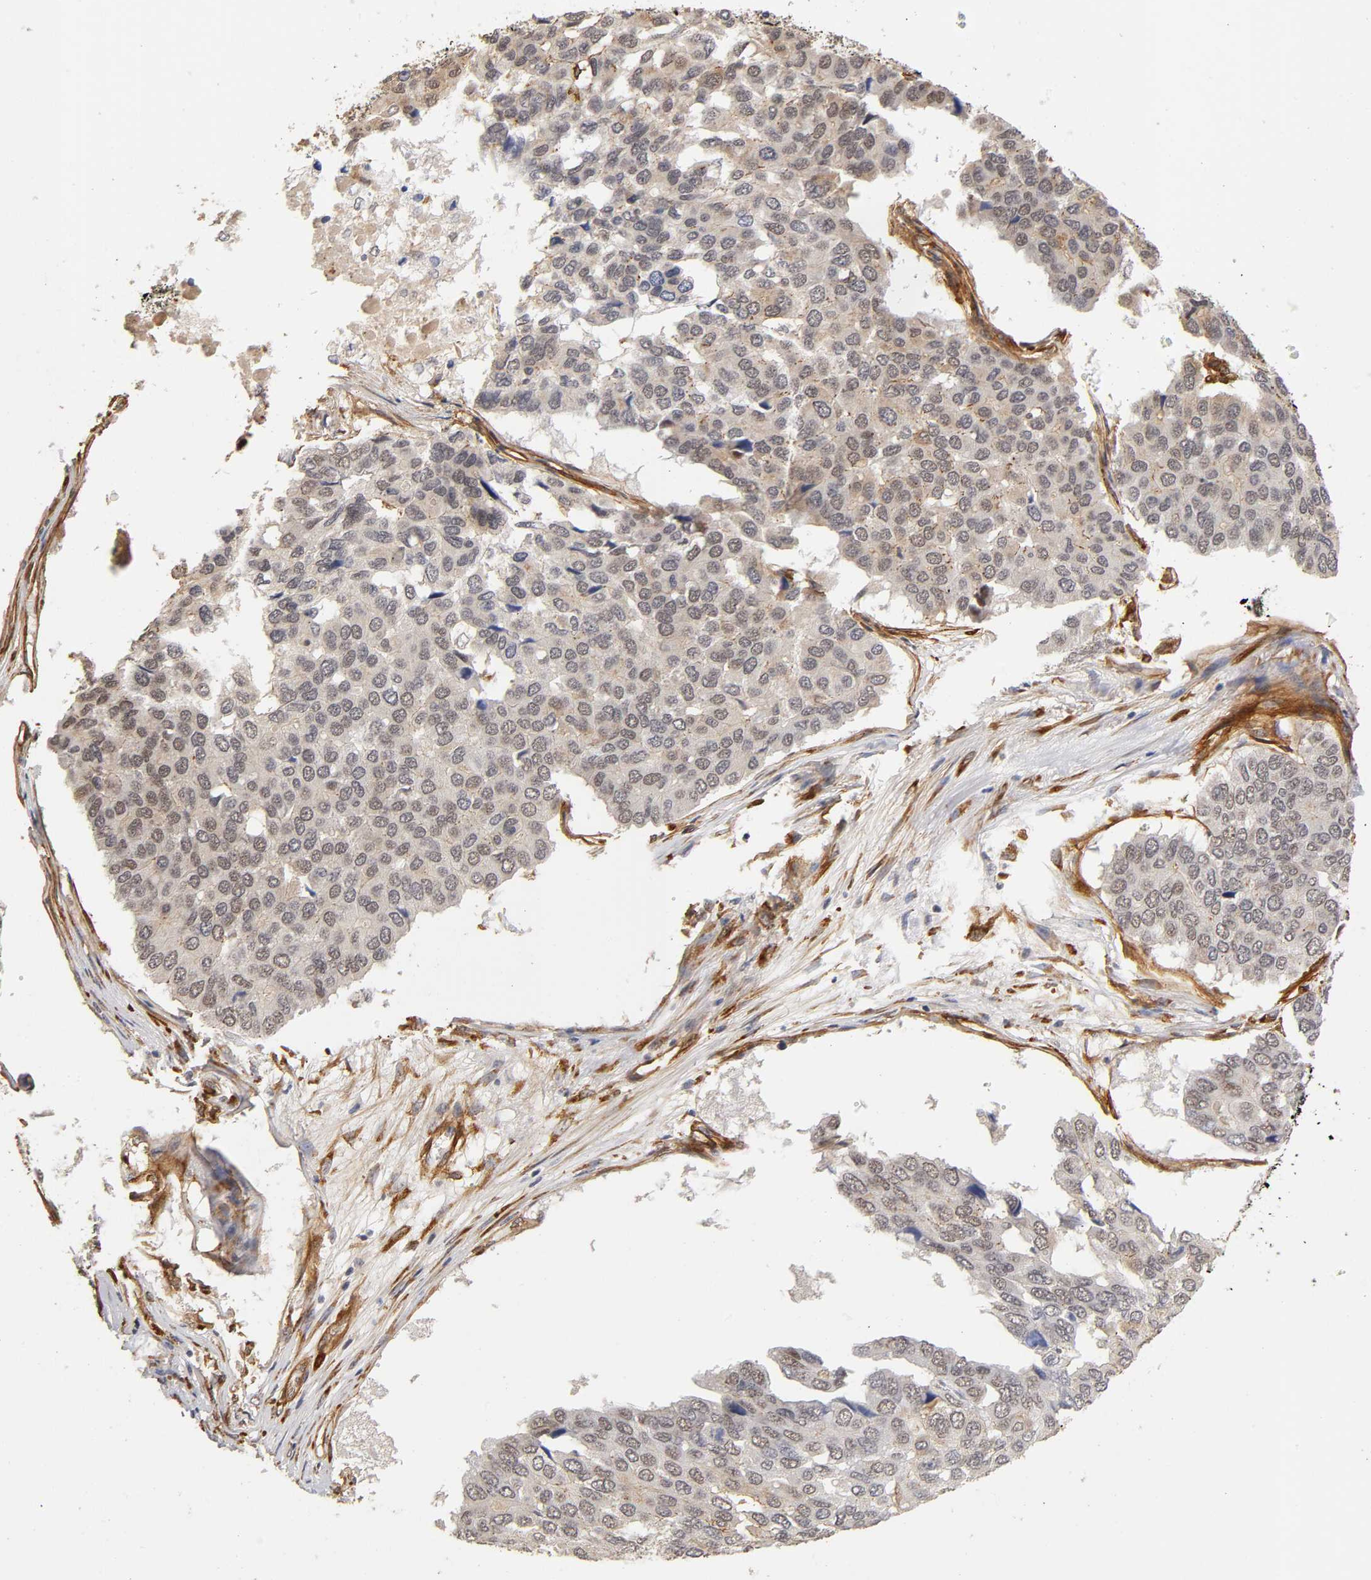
{"staining": {"intensity": "weak", "quantity": "25%-75%", "location": "cytoplasmic/membranous"}, "tissue": "pancreatic cancer", "cell_type": "Tumor cells", "image_type": "cancer", "snomed": [{"axis": "morphology", "description": "Adenocarcinoma, NOS"}, {"axis": "topography", "description": "Pancreas"}], "caption": "Brown immunohistochemical staining in adenocarcinoma (pancreatic) demonstrates weak cytoplasmic/membranous staining in approximately 25%-75% of tumor cells.", "gene": "LAMB1", "patient": {"sex": "male", "age": 50}}